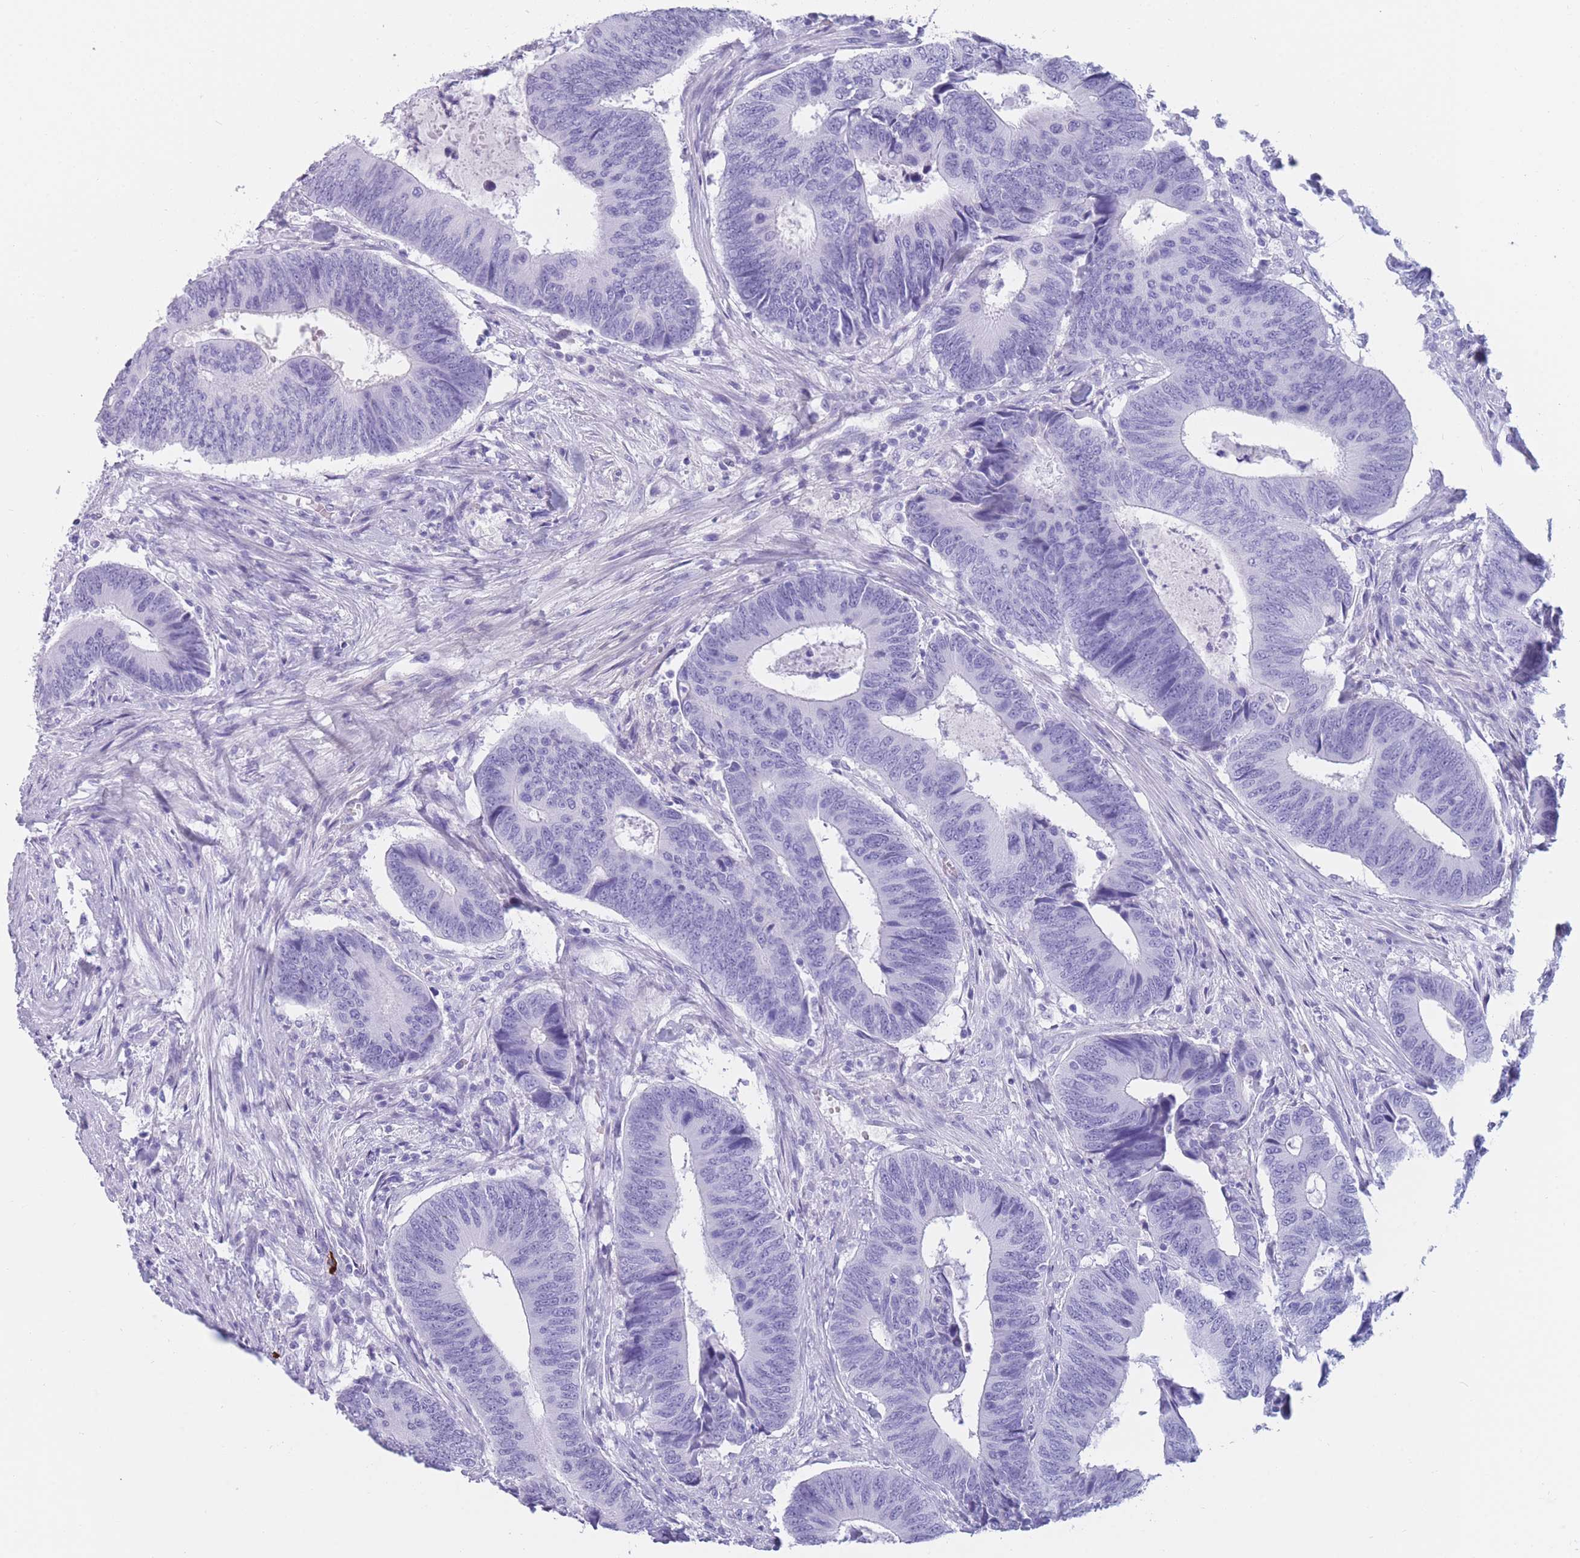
{"staining": {"intensity": "negative", "quantity": "none", "location": "none"}, "tissue": "colorectal cancer", "cell_type": "Tumor cells", "image_type": "cancer", "snomed": [{"axis": "morphology", "description": "Adenocarcinoma, NOS"}, {"axis": "topography", "description": "Colon"}], "caption": "A histopathology image of human adenocarcinoma (colorectal) is negative for staining in tumor cells.", "gene": "TNFSF11", "patient": {"sex": "male", "age": 87}}